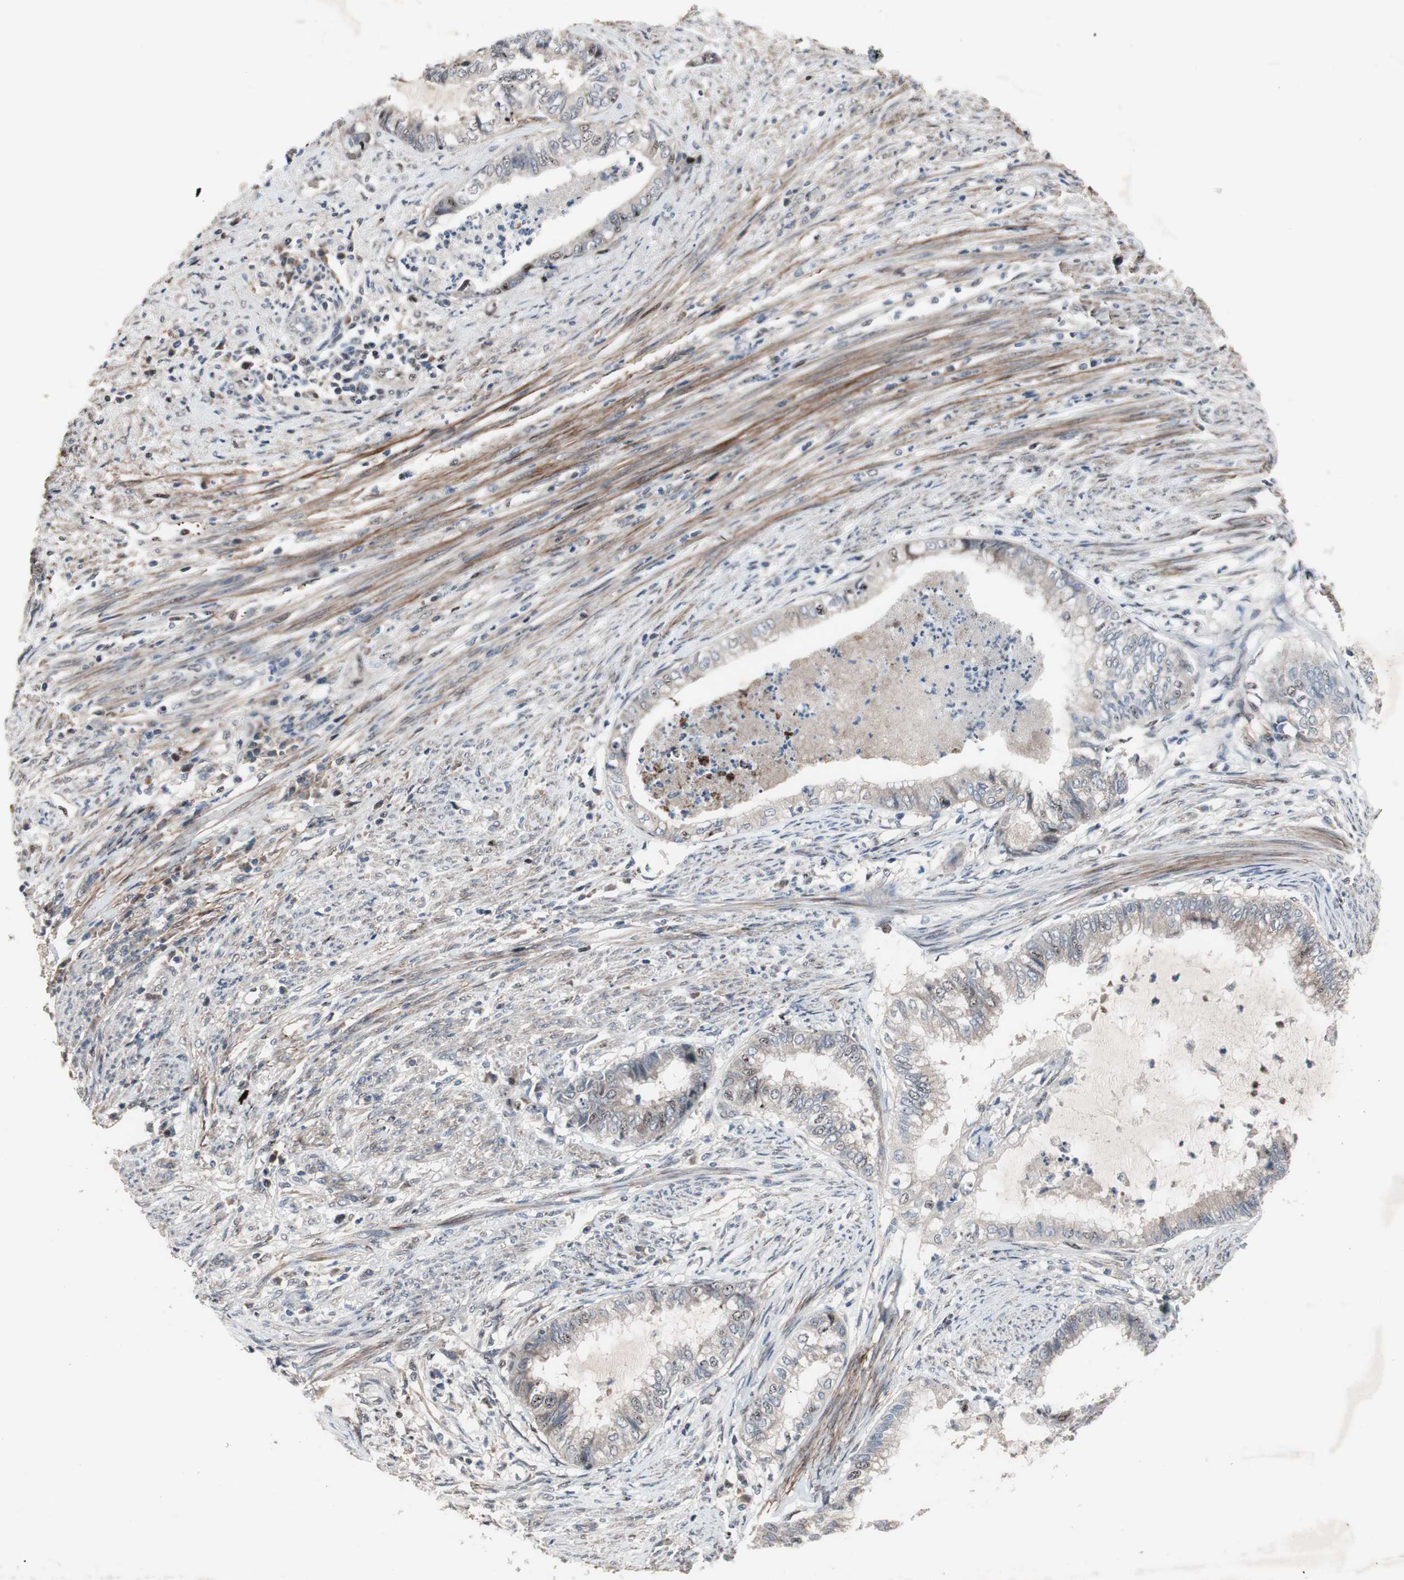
{"staining": {"intensity": "weak", "quantity": "<25%", "location": "cytoplasmic/membranous,nuclear"}, "tissue": "endometrial cancer", "cell_type": "Tumor cells", "image_type": "cancer", "snomed": [{"axis": "morphology", "description": "Adenocarcinoma, NOS"}, {"axis": "topography", "description": "Endometrium"}], "caption": "There is no significant positivity in tumor cells of endometrial cancer.", "gene": "SOX7", "patient": {"sex": "female", "age": 79}}